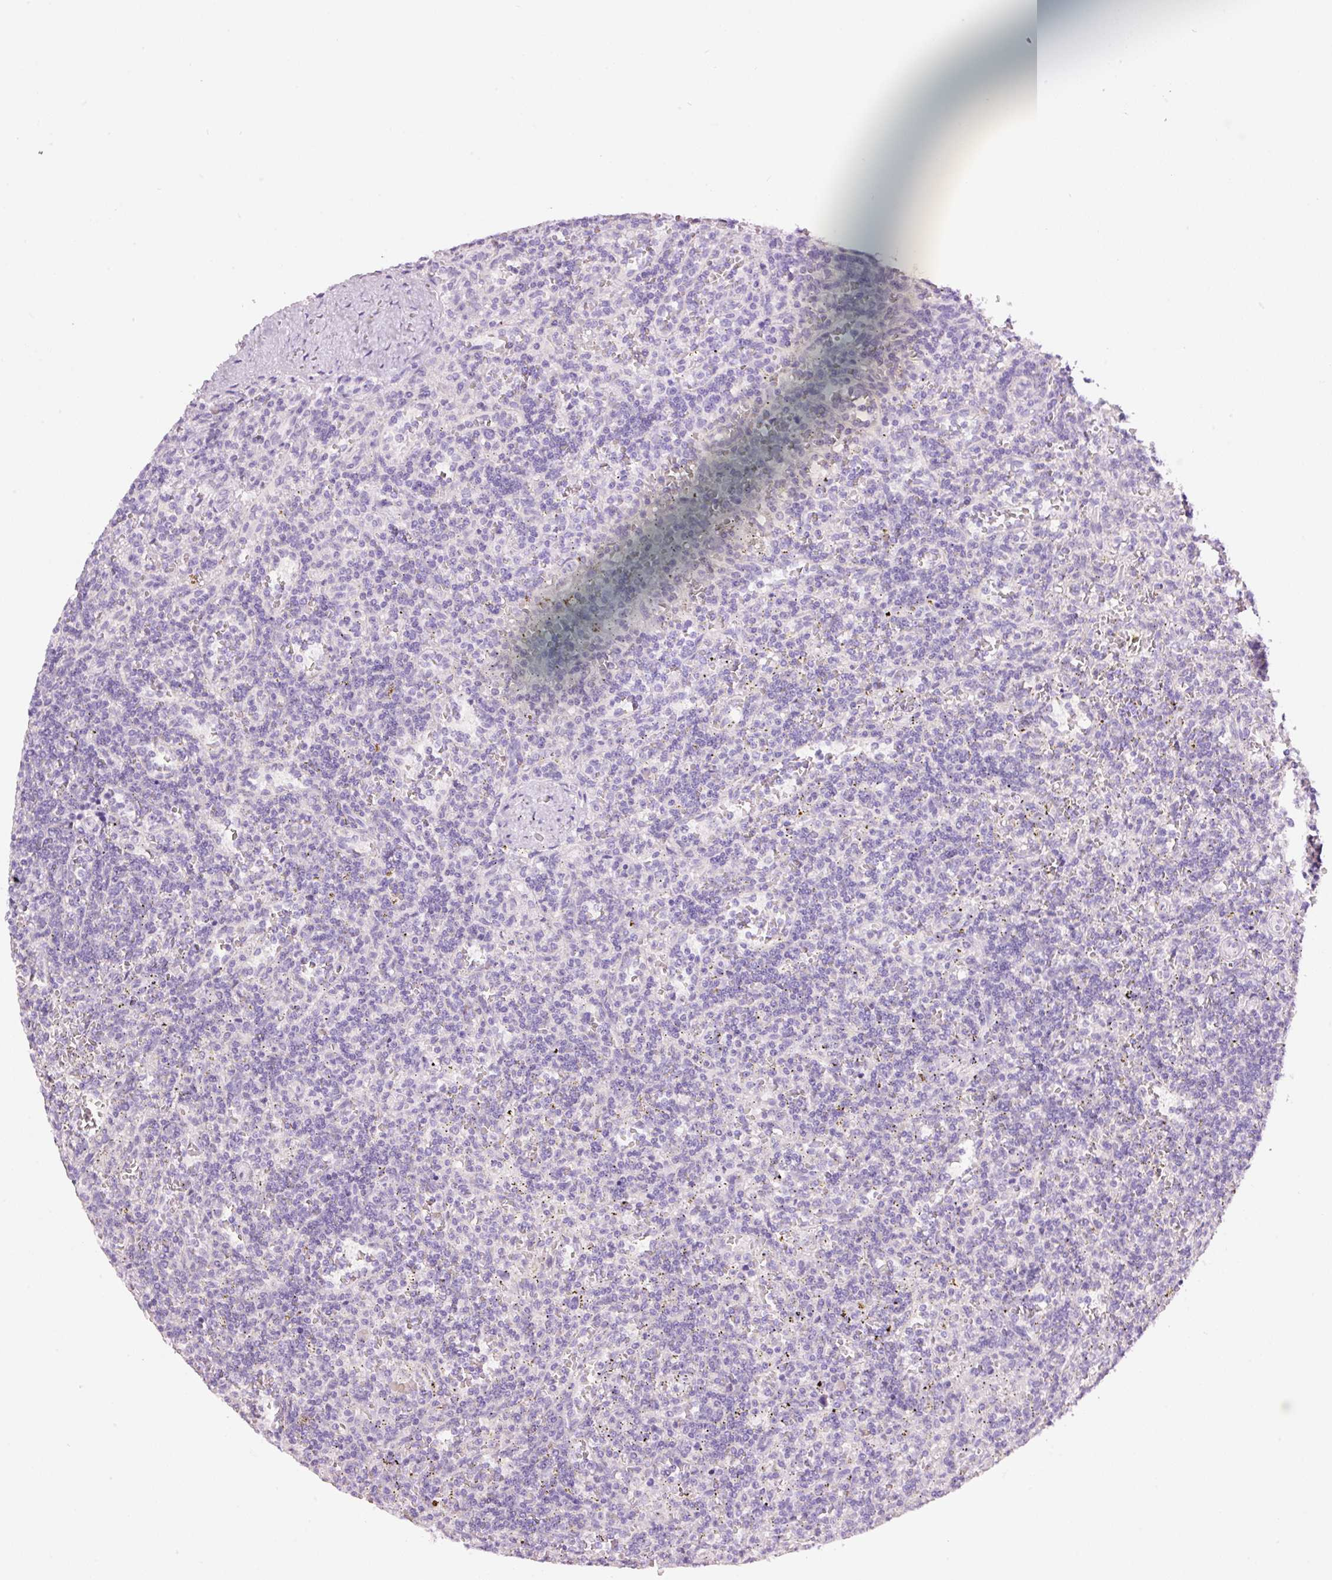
{"staining": {"intensity": "negative", "quantity": "none", "location": "none"}, "tissue": "lymphoma", "cell_type": "Tumor cells", "image_type": "cancer", "snomed": [{"axis": "morphology", "description": "Malignant lymphoma, non-Hodgkin's type, Low grade"}, {"axis": "topography", "description": "Spleen"}], "caption": "Immunohistochemical staining of lymphoma displays no significant expression in tumor cells.", "gene": "GCG", "patient": {"sex": "male", "age": 73}}